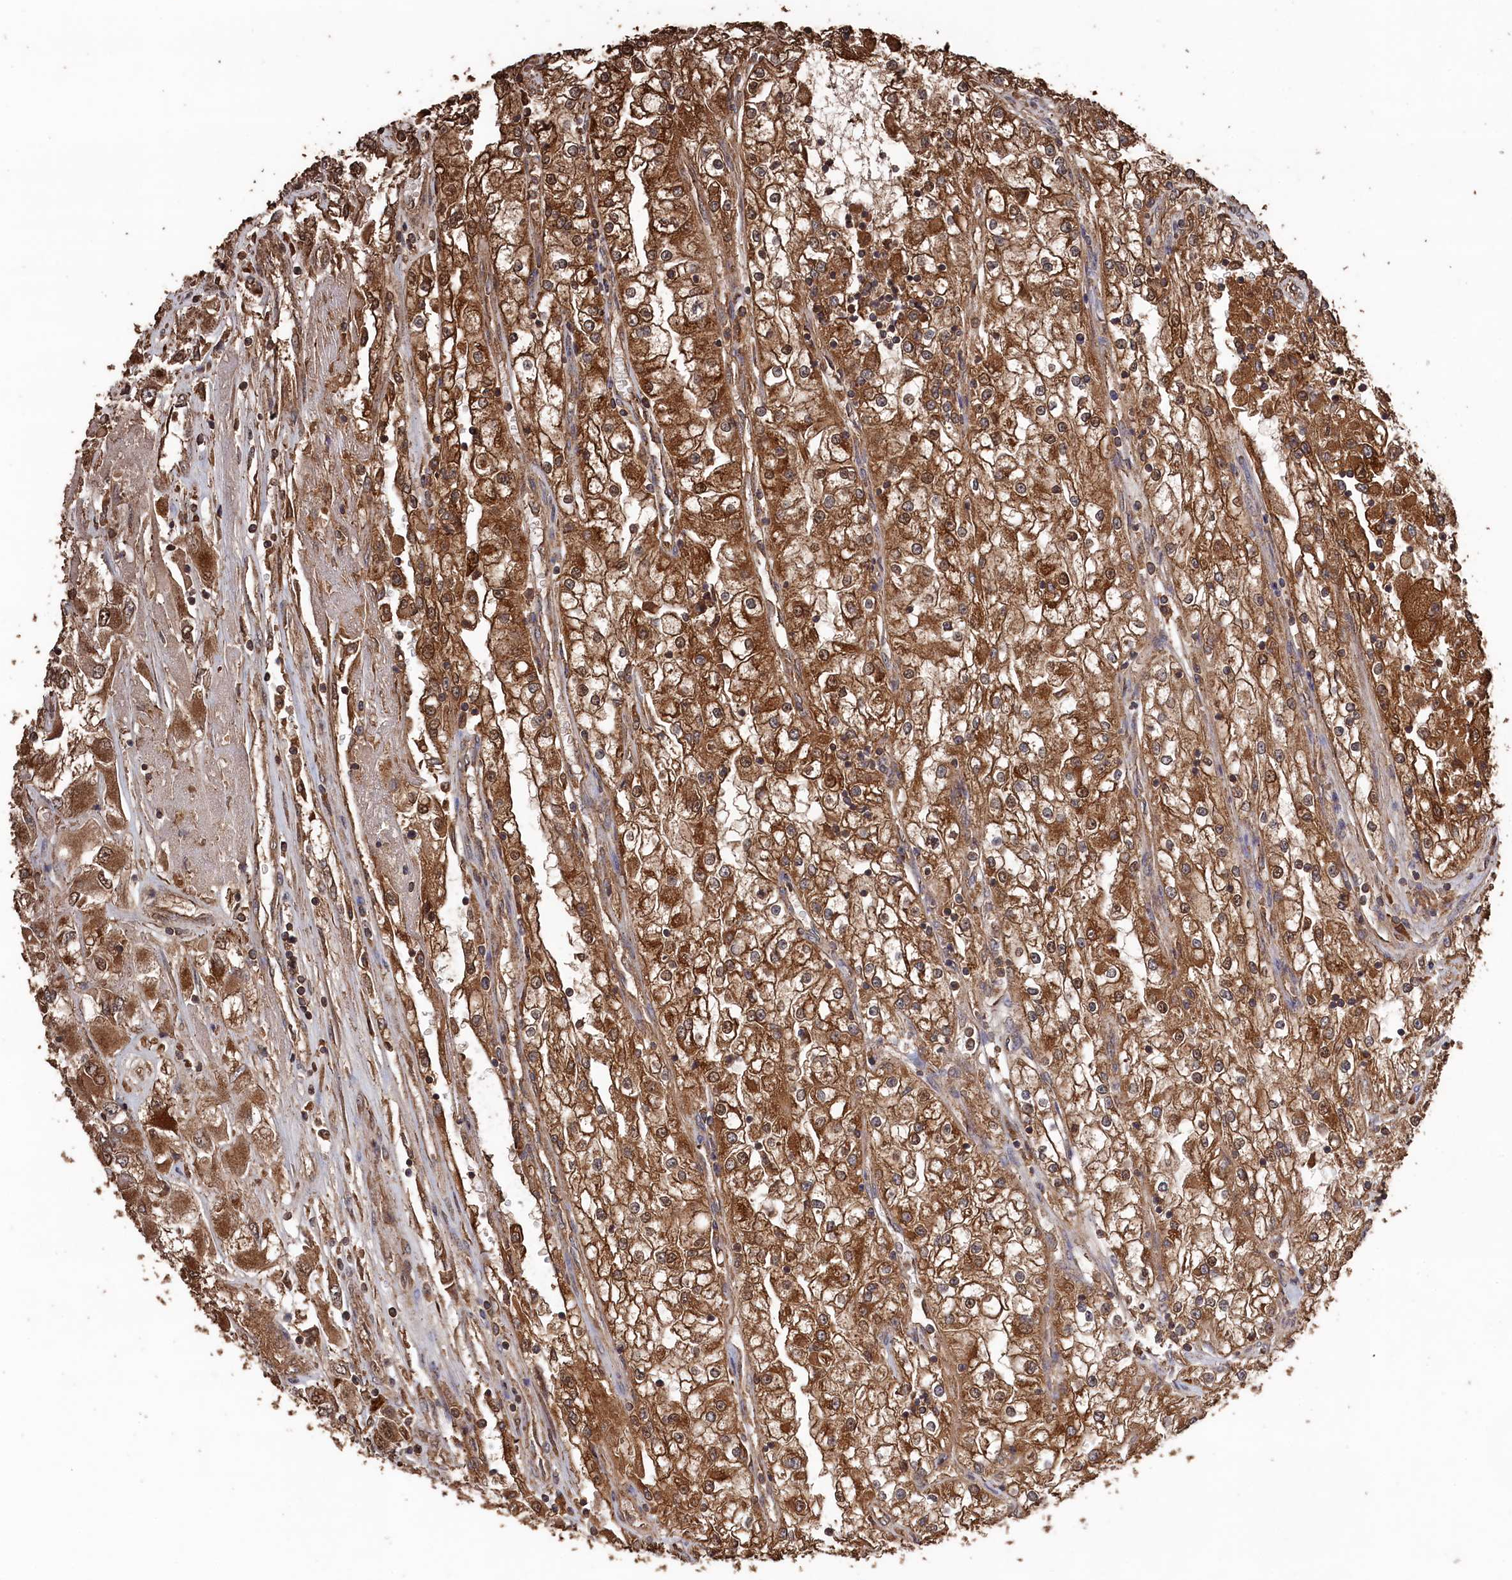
{"staining": {"intensity": "strong", "quantity": ">75%", "location": "cytoplasmic/membranous"}, "tissue": "renal cancer", "cell_type": "Tumor cells", "image_type": "cancer", "snomed": [{"axis": "morphology", "description": "Adenocarcinoma, NOS"}, {"axis": "topography", "description": "Kidney"}], "caption": "Human renal adenocarcinoma stained with a protein marker demonstrates strong staining in tumor cells.", "gene": "SNX33", "patient": {"sex": "female", "age": 52}}